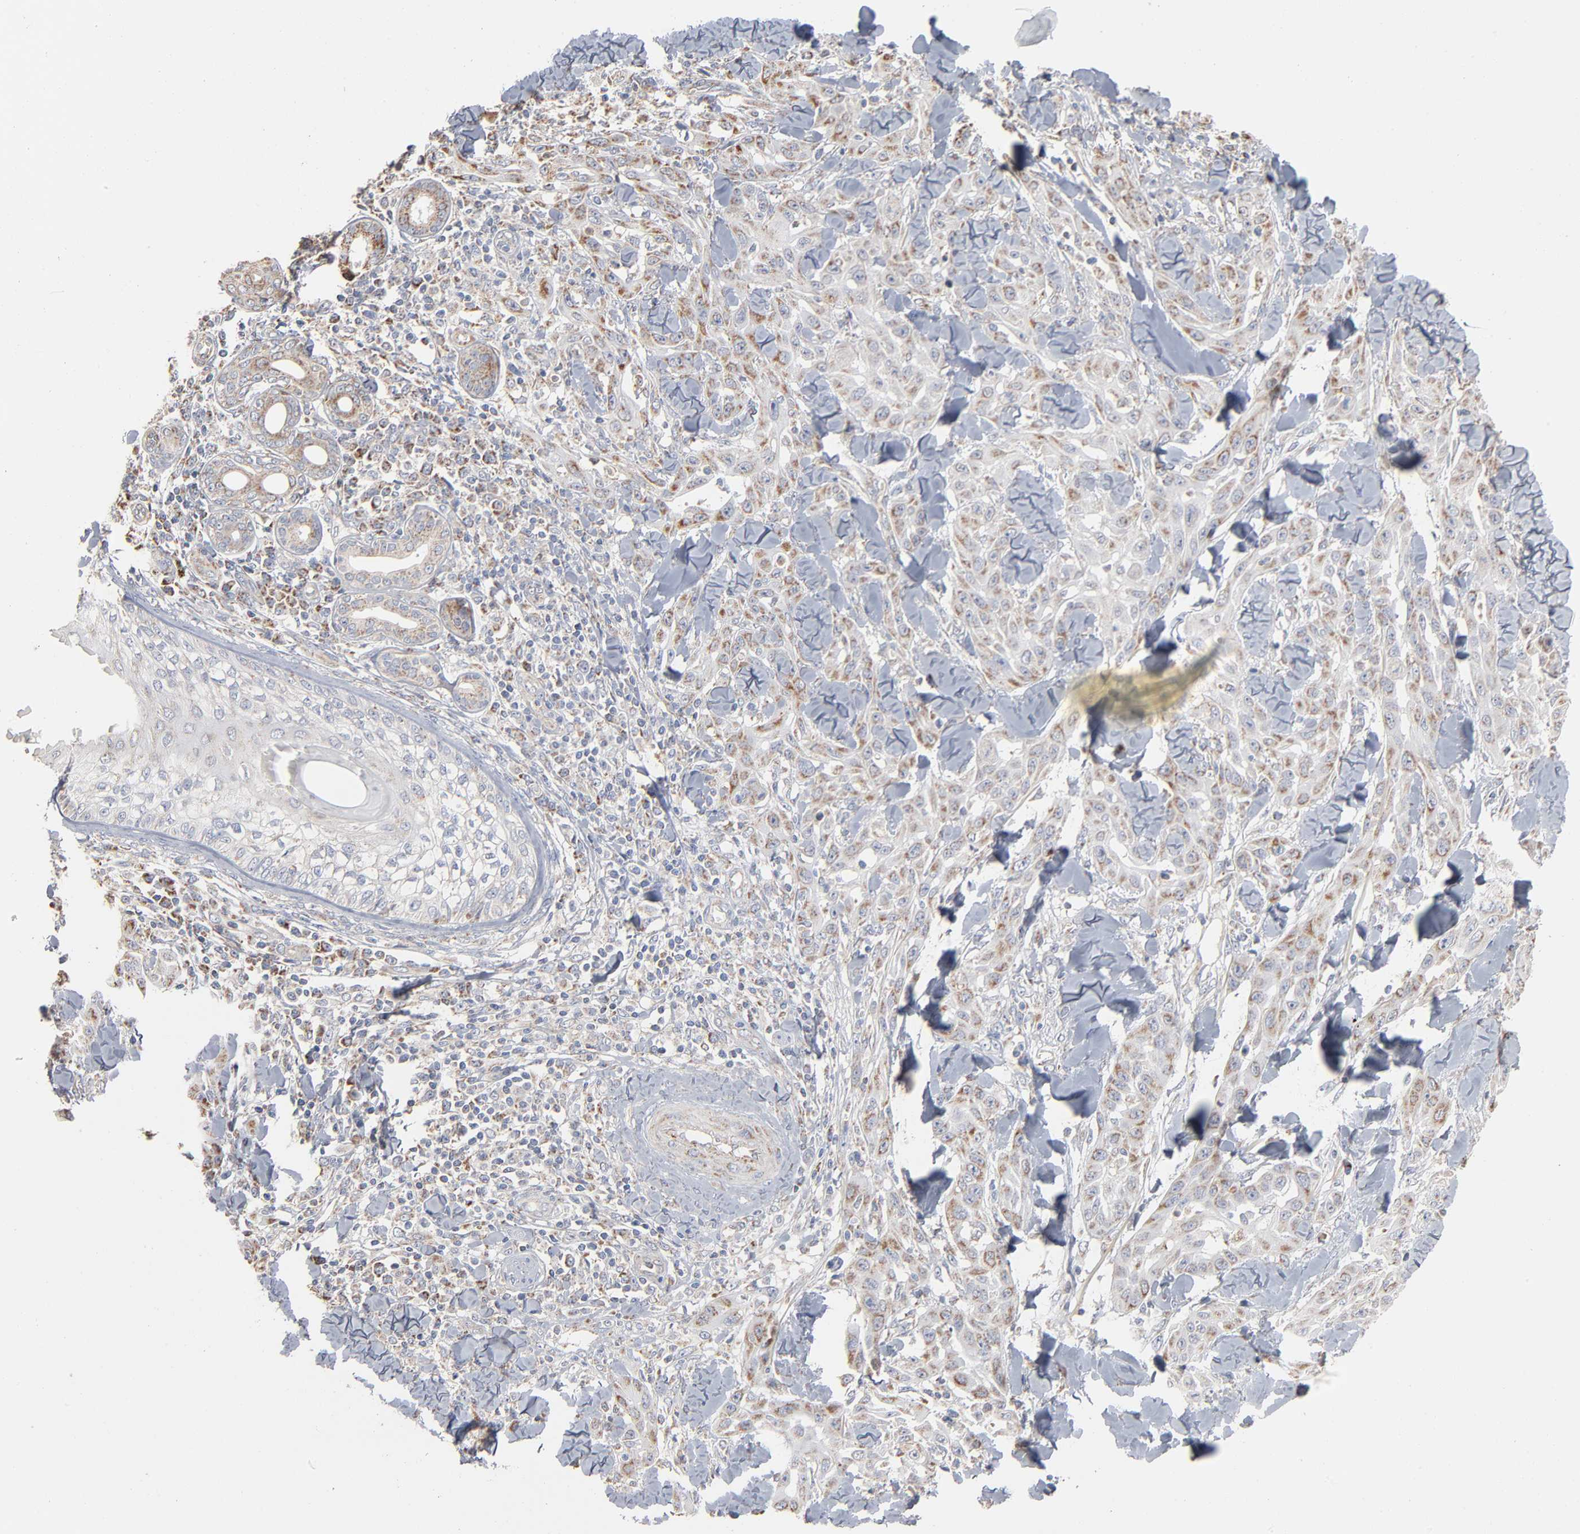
{"staining": {"intensity": "moderate", "quantity": "25%-75%", "location": "cytoplasmic/membranous"}, "tissue": "skin cancer", "cell_type": "Tumor cells", "image_type": "cancer", "snomed": [{"axis": "morphology", "description": "Squamous cell carcinoma, NOS"}, {"axis": "topography", "description": "Skin"}], "caption": "Immunohistochemistry micrograph of neoplastic tissue: human squamous cell carcinoma (skin) stained using immunohistochemistry (IHC) exhibits medium levels of moderate protein expression localized specifically in the cytoplasmic/membranous of tumor cells, appearing as a cytoplasmic/membranous brown color.", "gene": "UQCRC1", "patient": {"sex": "male", "age": 24}}